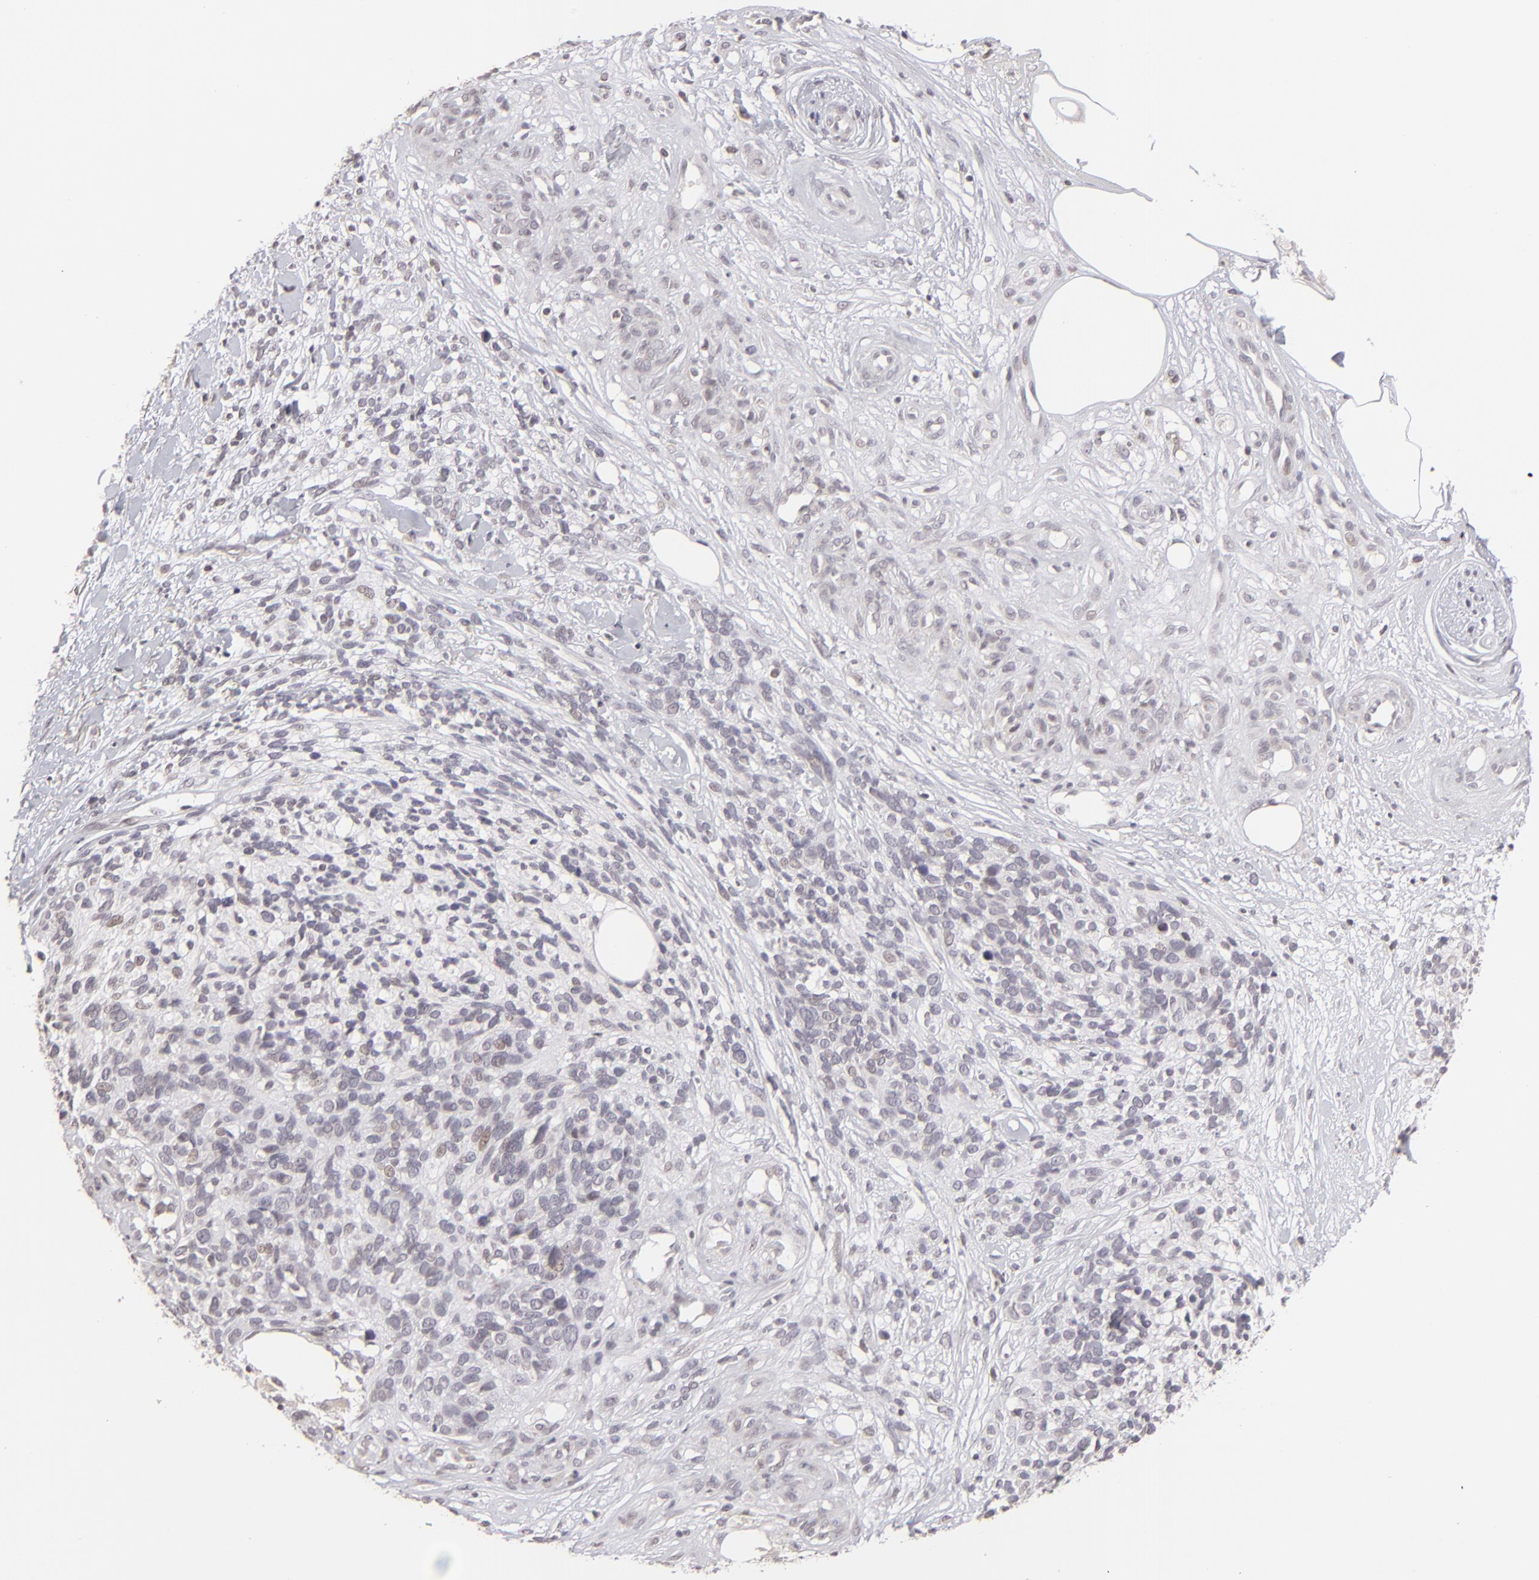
{"staining": {"intensity": "negative", "quantity": "none", "location": "none"}, "tissue": "melanoma", "cell_type": "Tumor cells", "image_type": "cancer", "snomed": [{"axis": "morphology", "description": "Malignant melanoma, NOS"}, {"axis": "topography", "description": "Skin"}], "caption": "Immunohistochemistry (IHC) histopathology image of malignant melanoma stained for a protein (brown), which exhibits no expression in tumor cells.", "gene": "CLDN2", "patient": {"sex": "female", "age": 85}}